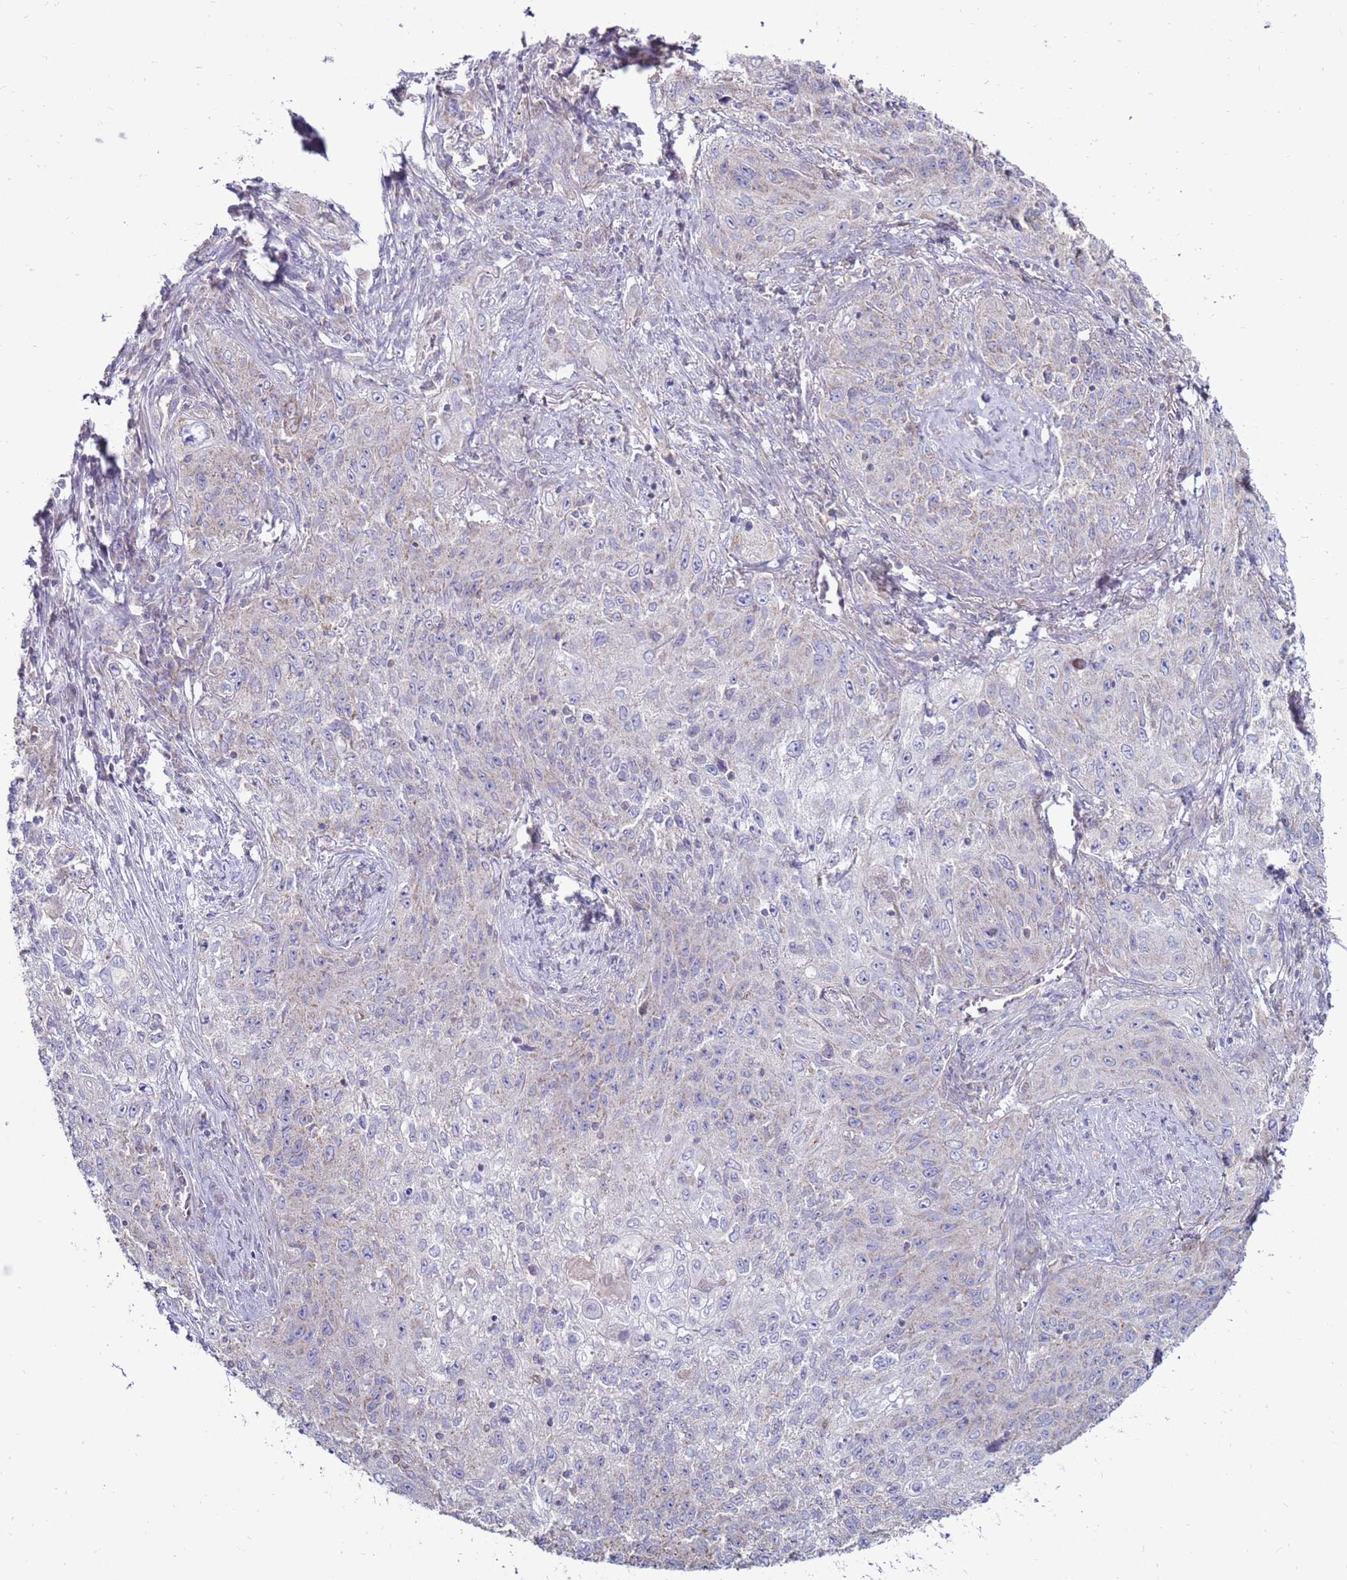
{"staining": {"intensity": "negative", "quantity": "none", "location": "none"}, "tissue": "lung cancer", "cell_type": "Tumor cells", "image_type": "cancer", "snomed": [{"axis": "morphology", "description": "Squamous cell carcinoma, NOS"}, {"axis": "topography", "description": "Lung"}], "caption": "Tumor cells are negative for brown protein staining in lung squamous cell carcinoma.", "gene": "TRAPPC4", "patient": {"sex": "female", "age": 69}}